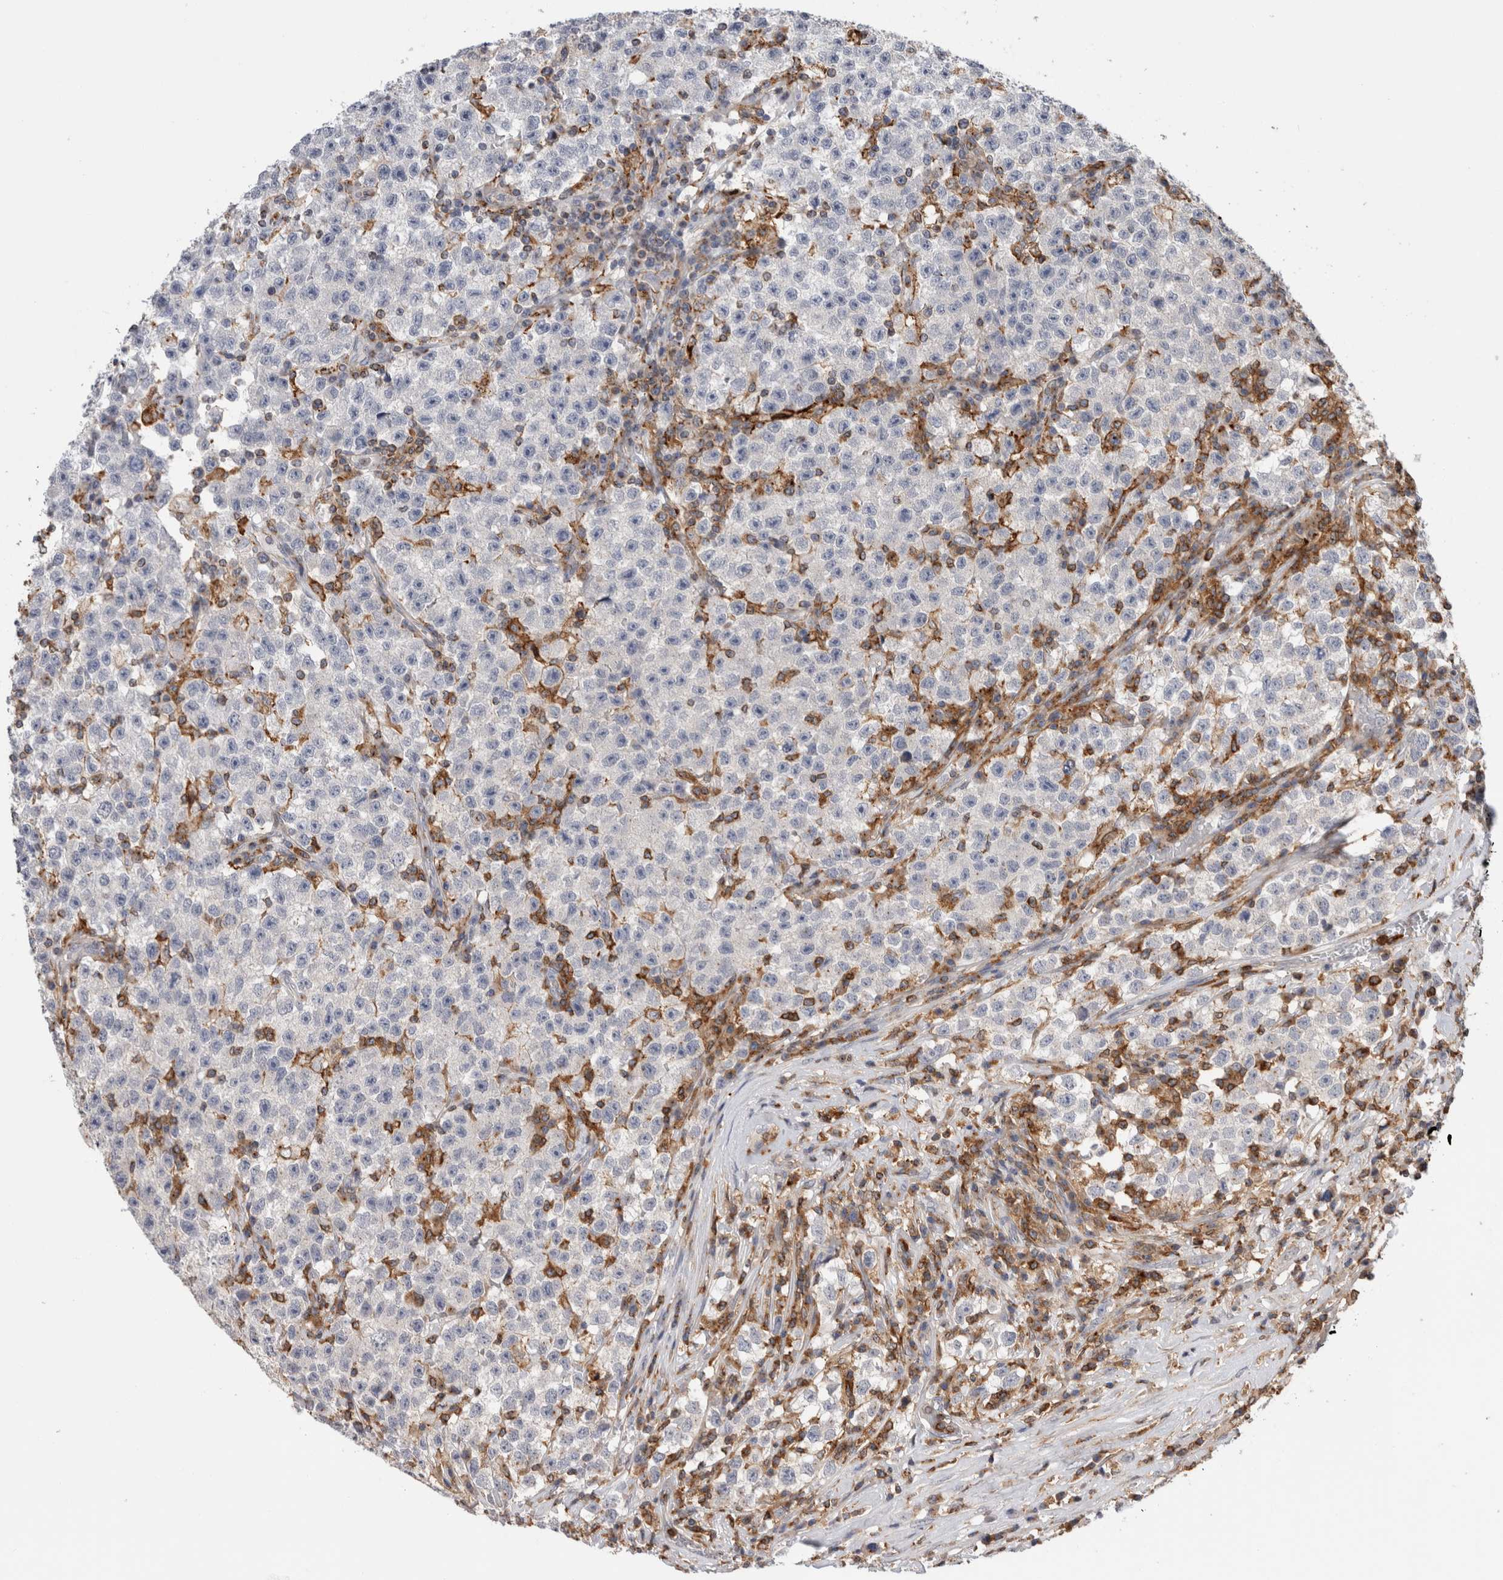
{"staining": {"intensity": "negative", "quantity": "none", "location": "none"}, "tissue": "testis cancer", "cell_type": "Tumor cells", "image_type": "cancer", "snomed": [{"axis": "morphology", "description": "Seminoma, NOS"}, {"axis": "topography", "description": "Testis"}], "caption": "Testis seminoma stained for a protein using immunohistochemistry displays no staining tumor cells.", "gene": "CCDC88B", "patient": {"sex": "male", "age": 22}}